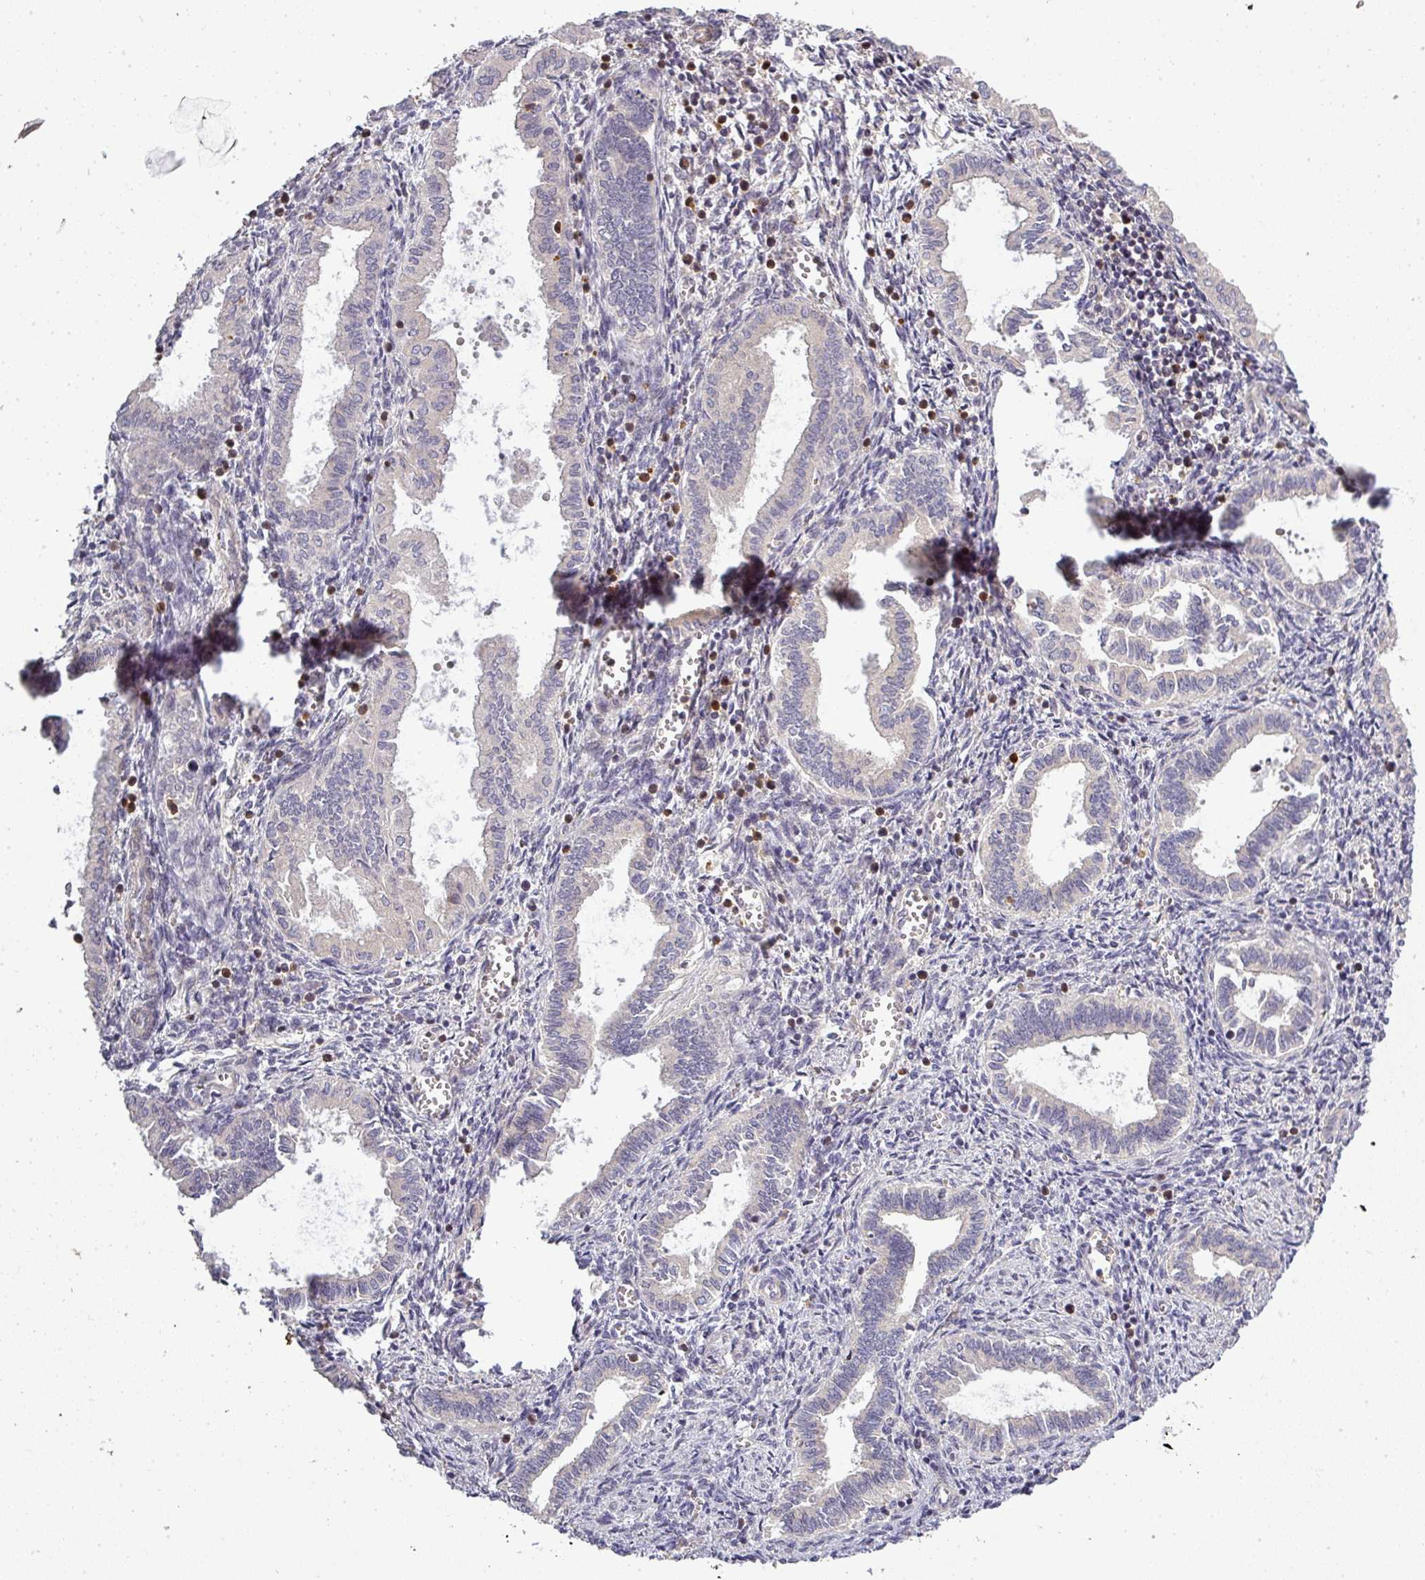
{"staining": {"intensity": "negative", "quantity": "none", "location": "none"}, "tissue": "endometrium", "cell_type": "Cells in endometrial stroma", "image_type": "normal", "snomed": [{"axis": "morphology", "description": "Normal tissue, NOS"}, {"axis": "topography", "description": "Endometrium"}], "caption": "An immunohistochemistry (IHC) photomicrograph of unremarkable endometrium is shown. There is no staining in cells in endometrial stroma of endometrium.", "gene": "NIN", "patient": {"sex": "female", "age": 37}}